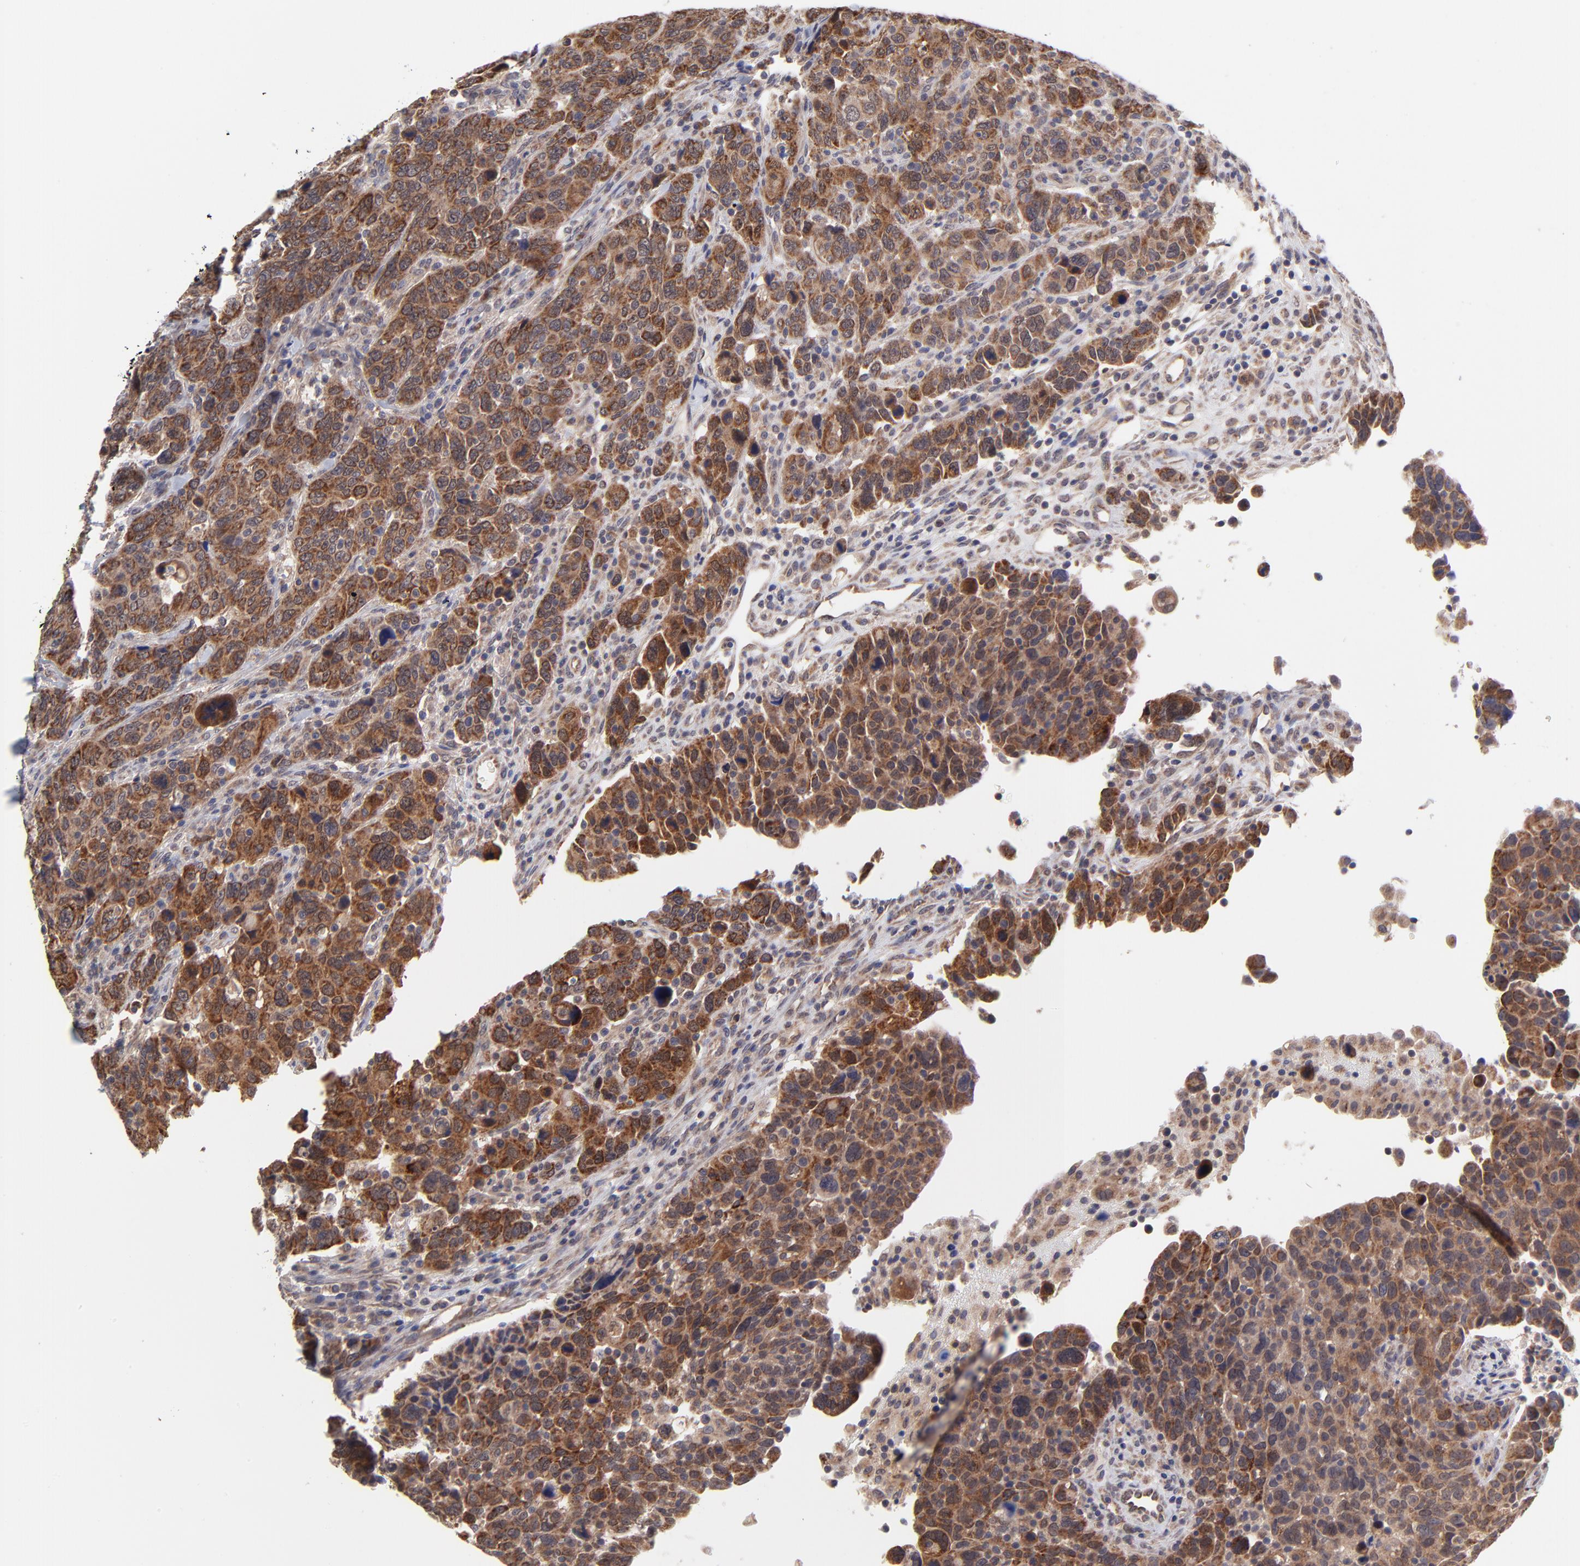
{"staining": {"intensity": "strong", "quantity": ">75%", "location": "cytoplasmic/membranous"}, "tissue": "breast cancer", "cell_type": "Tumor cells", "image_type": "cancer", "snomed": [{"axis": "morphology", "description": "Duct carcinoma"}, {"axis": "topography", "description": "Breast"}], "caption": "There is high levels of strong cytoplasmic/membranous expression in tumor cells of breast intraductal carcinoma, as demonstrated by immunohistochemical staining (brown color).", "gene": "UBE2H", "patient": {"sex": "female", "age": 37}}